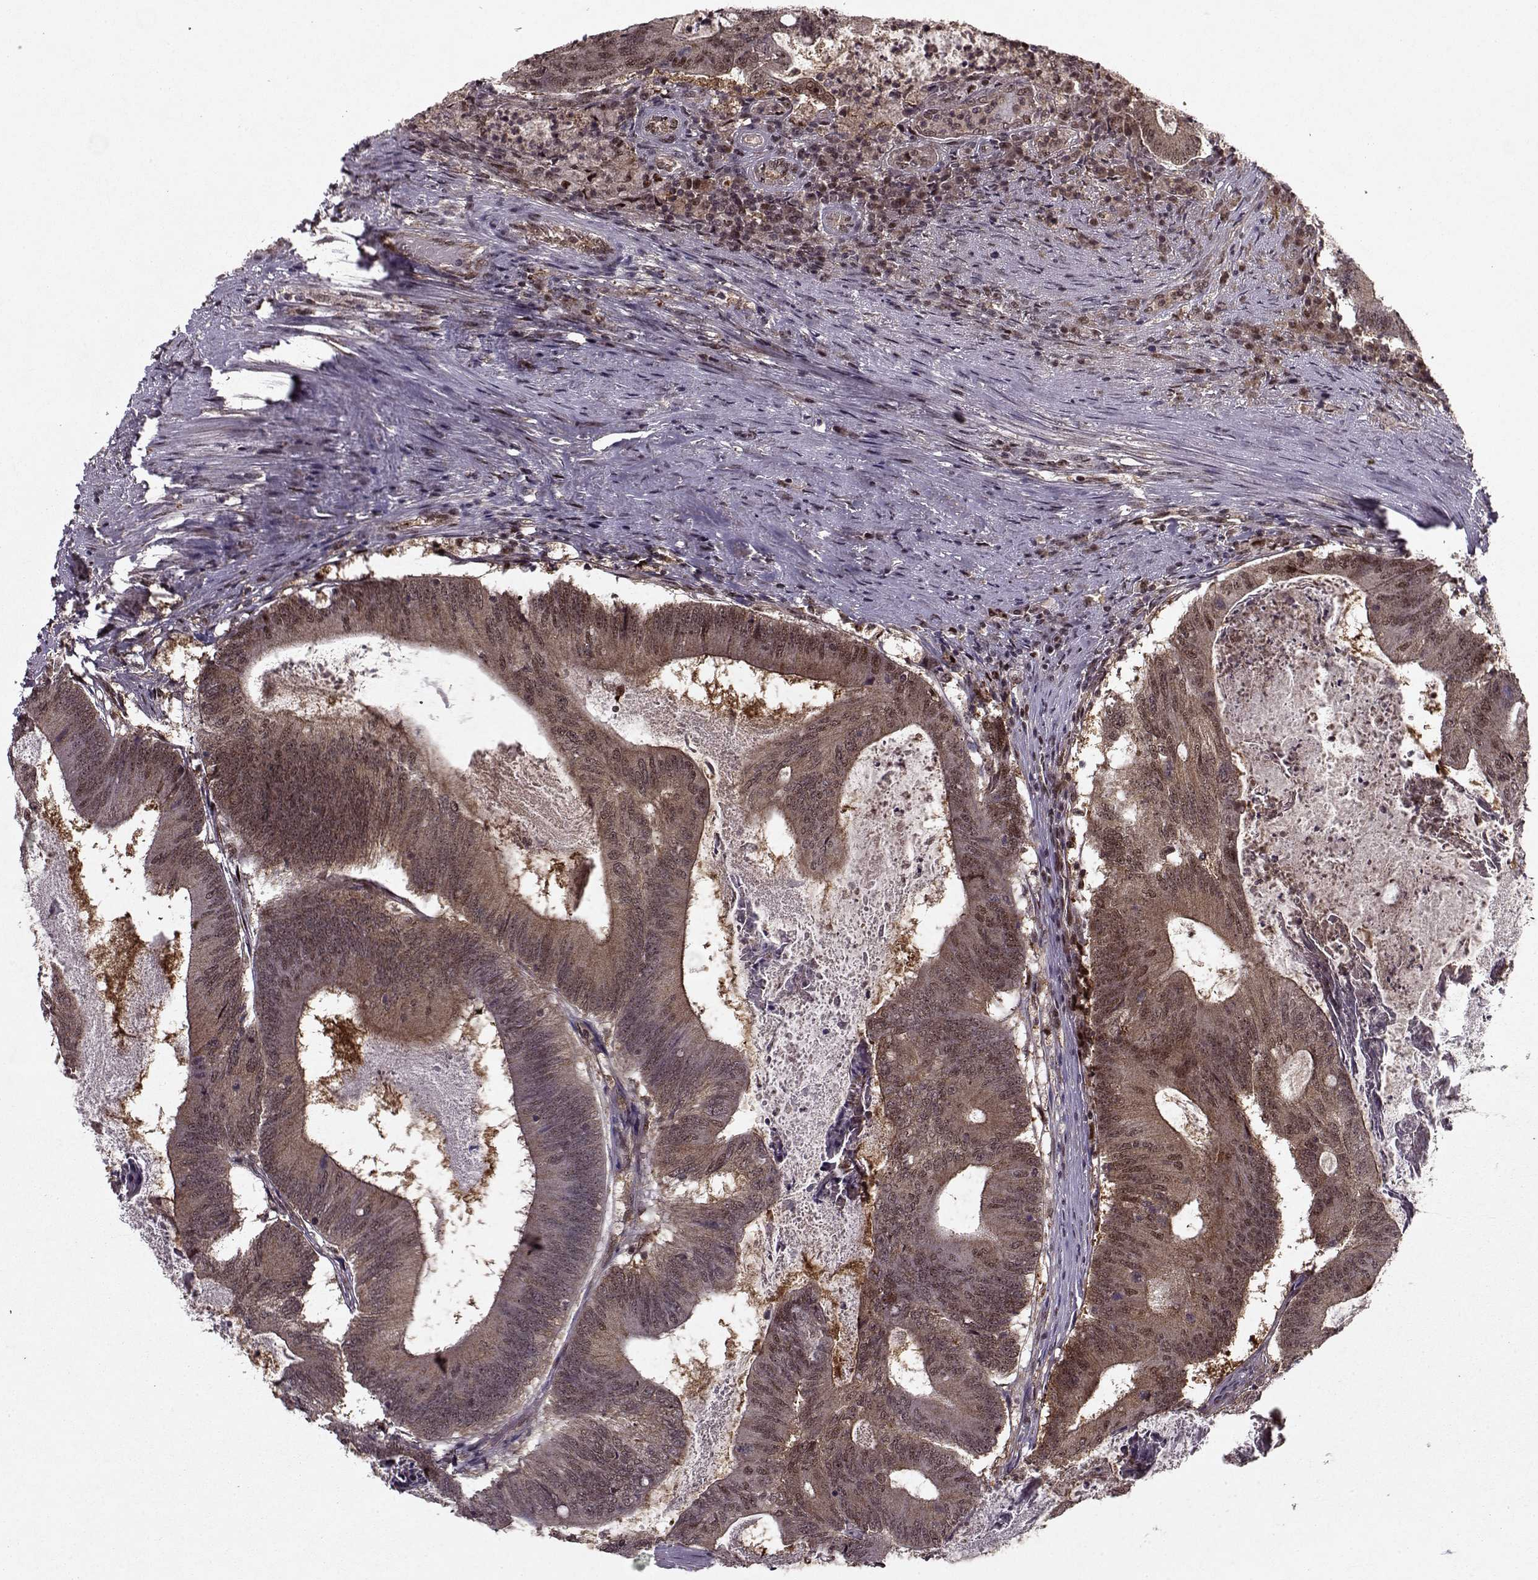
{"staining": {"intensity": "moderate", "quantity": ">75%", "location": "cytoplasmic/membranous,nuclear"}, "tissue": "colorectal cancer", "cell_type": "Tumor cells", "image_type": "cancer", "snomed": [{"axis": "morphology", "description": "Adenocarcinoma, NOS"}, {"axis": "topography", "description": "Colon"}], "caption": "This micrograph demonstrates immunohistochemistry staining of adenocarcinoma (colorectal), with medium moderate cytoplasmic/membranous and nuclear expression in about >75% of tumor cells.", "gene": "PSMA7", "patient": {"sex": "female", "age": 70}}